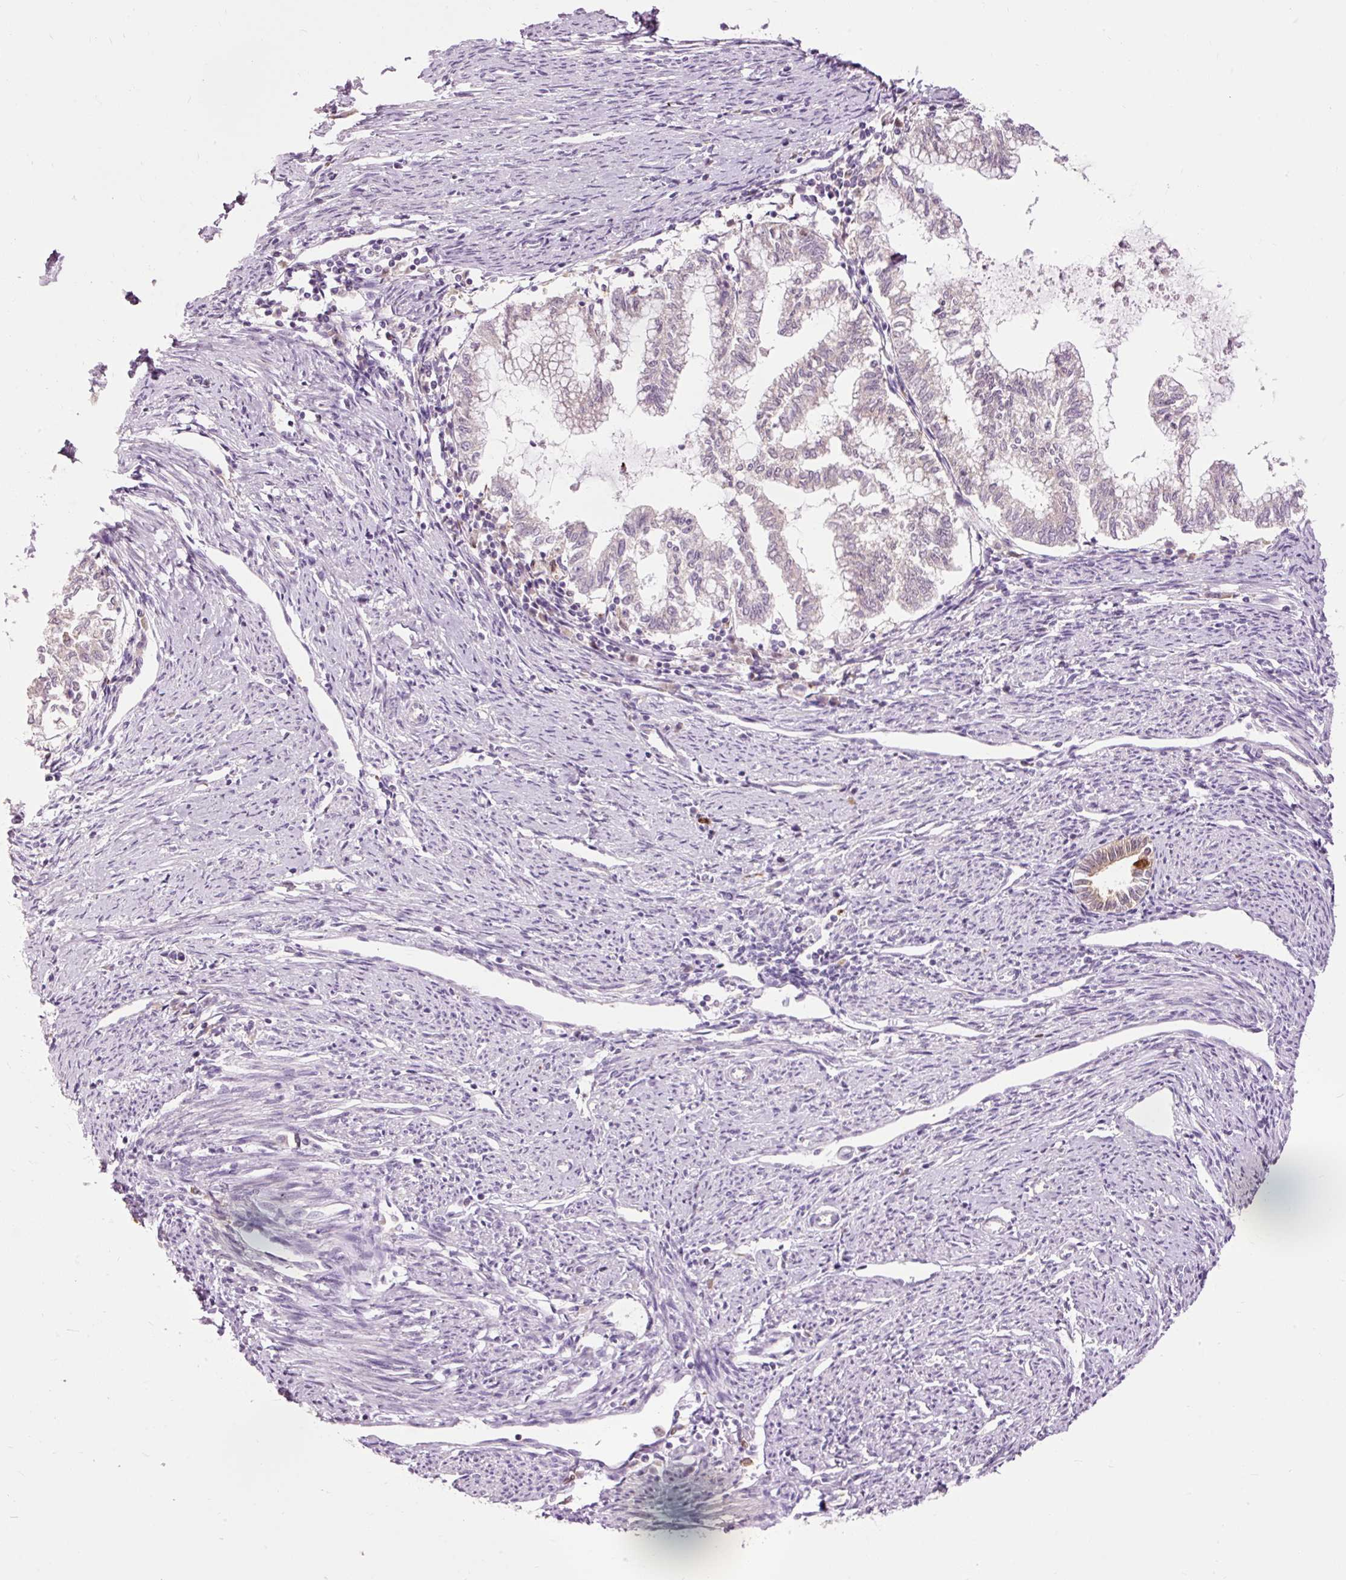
{"staining": {"intensity": "moderate", "quantity": "<25%", "location": "cytoplasmic/membranous"}, "tissue": "endometrial cancer", "cell_type": "Tumor cells", "image_type": "cancer", "snomed": [{"axis": "morphology", "description": "Adenocarcinoma, NOS"}, {"axis": "topography", "description": "Endometrium"}], "caption": "The histopathology image displays immunohistochemical staining of endometrial adenocarcinoma. There is moderate cytoplasmic/membranous staining is appreciated in approximately <25% of tumor cells.", "gene": "PRDX5", "patient": {"sex": "female", "age": 79}}